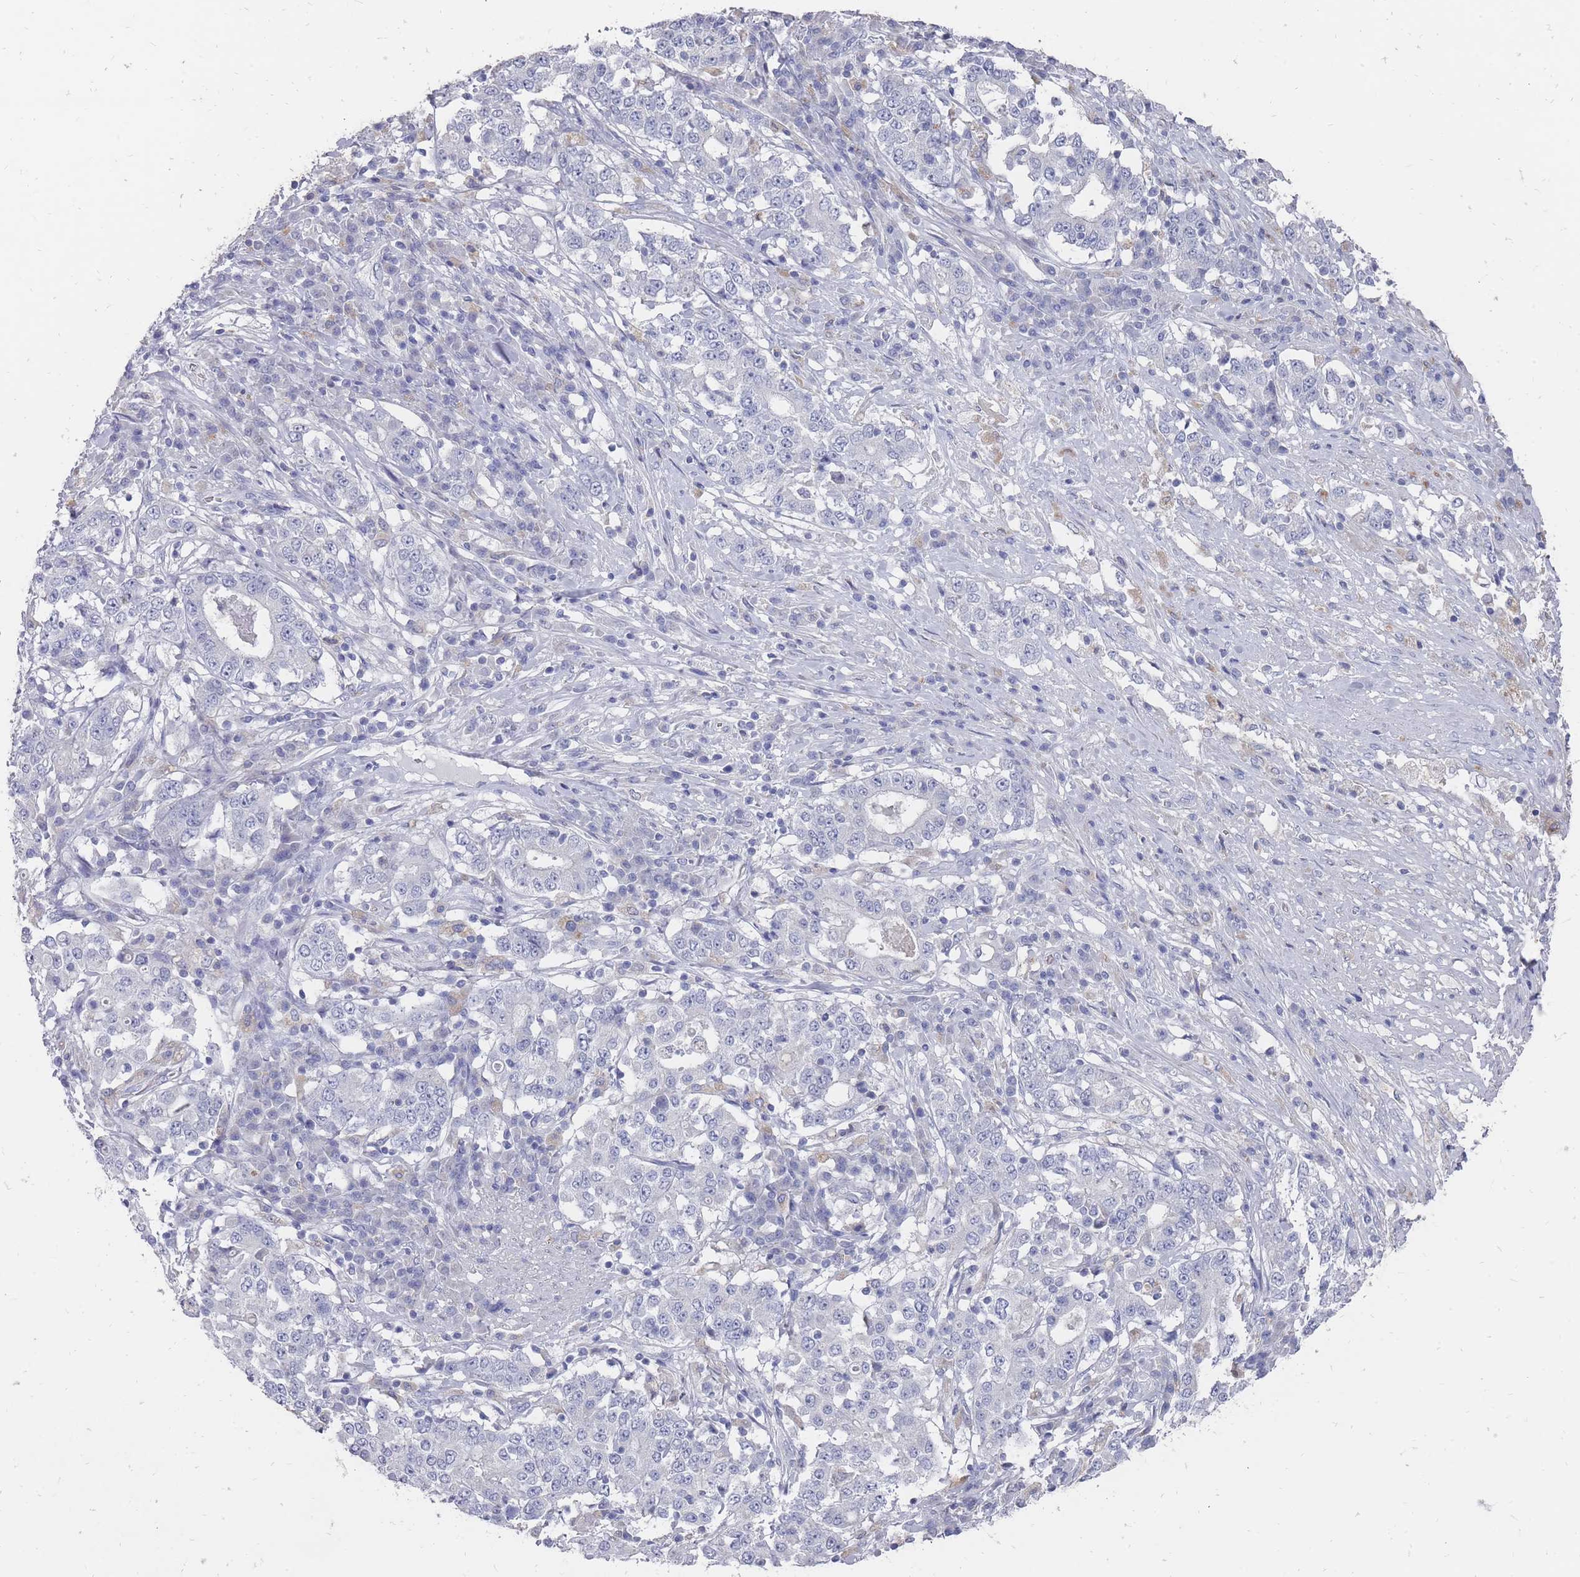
{"staining": {"intensity": "negative", "quantity": "none", "location": "none"}, "tissue": "stomach cancer", "cell_type": "Tumor cells", "image_type": "cancer", "snomed": [{"axis": "morphology", "description": "Adenocarcinoma, NOS"}, {"axis": "topography", "description": "Stomach"}], "caption": "Human stomach adenocarcinoma stained for a protein using immunohistochemistry demonstrates no expression in tumor cells.", "gene": "OTULINL", "patient": {"sex": "male", "age": 59}}